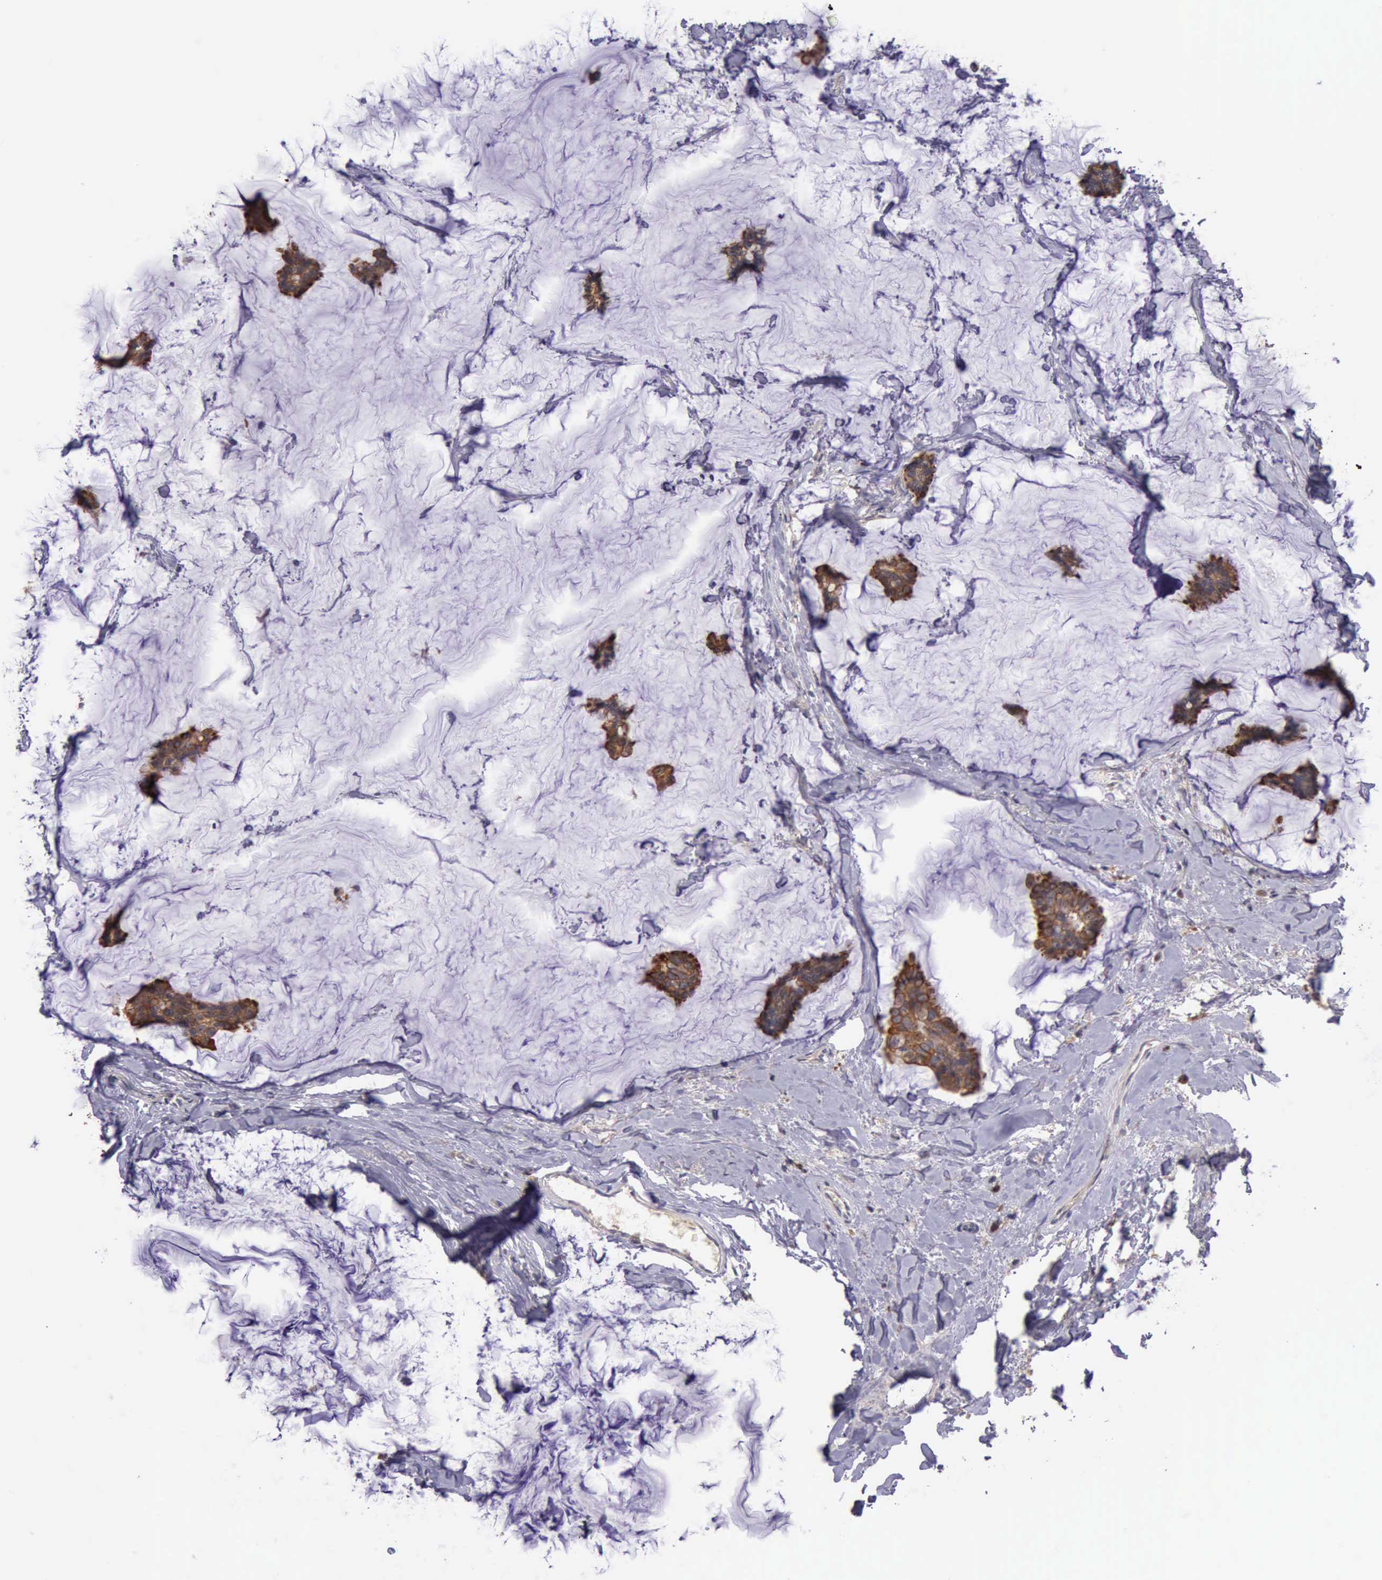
{"staining": {"intensity": "moderate", "quantity": ">75%", "location": "cytoplasmic/membranous"}, "tissue": "breast cancer", "cell_type": "Tumor cells", "image_type": "cancer", "snomed": [{"axis": "morphology", "description": "Duct carcinoma"}, {"axis": "topography", "description": "Breast"}], "caption": "Immunohistochemical staining of invasive ductal carcinoma (breast) demonstrates moderate cytoplasmic/membranous protein positivity in approximately >75% of tumor cells. The staining was performed using DAB to visualize the protein expression in brown, while the nuclei were stained in blue with hematoxylin (Magnification: 20x).", "gene": "RAB39B", "patient": {"sex": "female", "age": 93}}